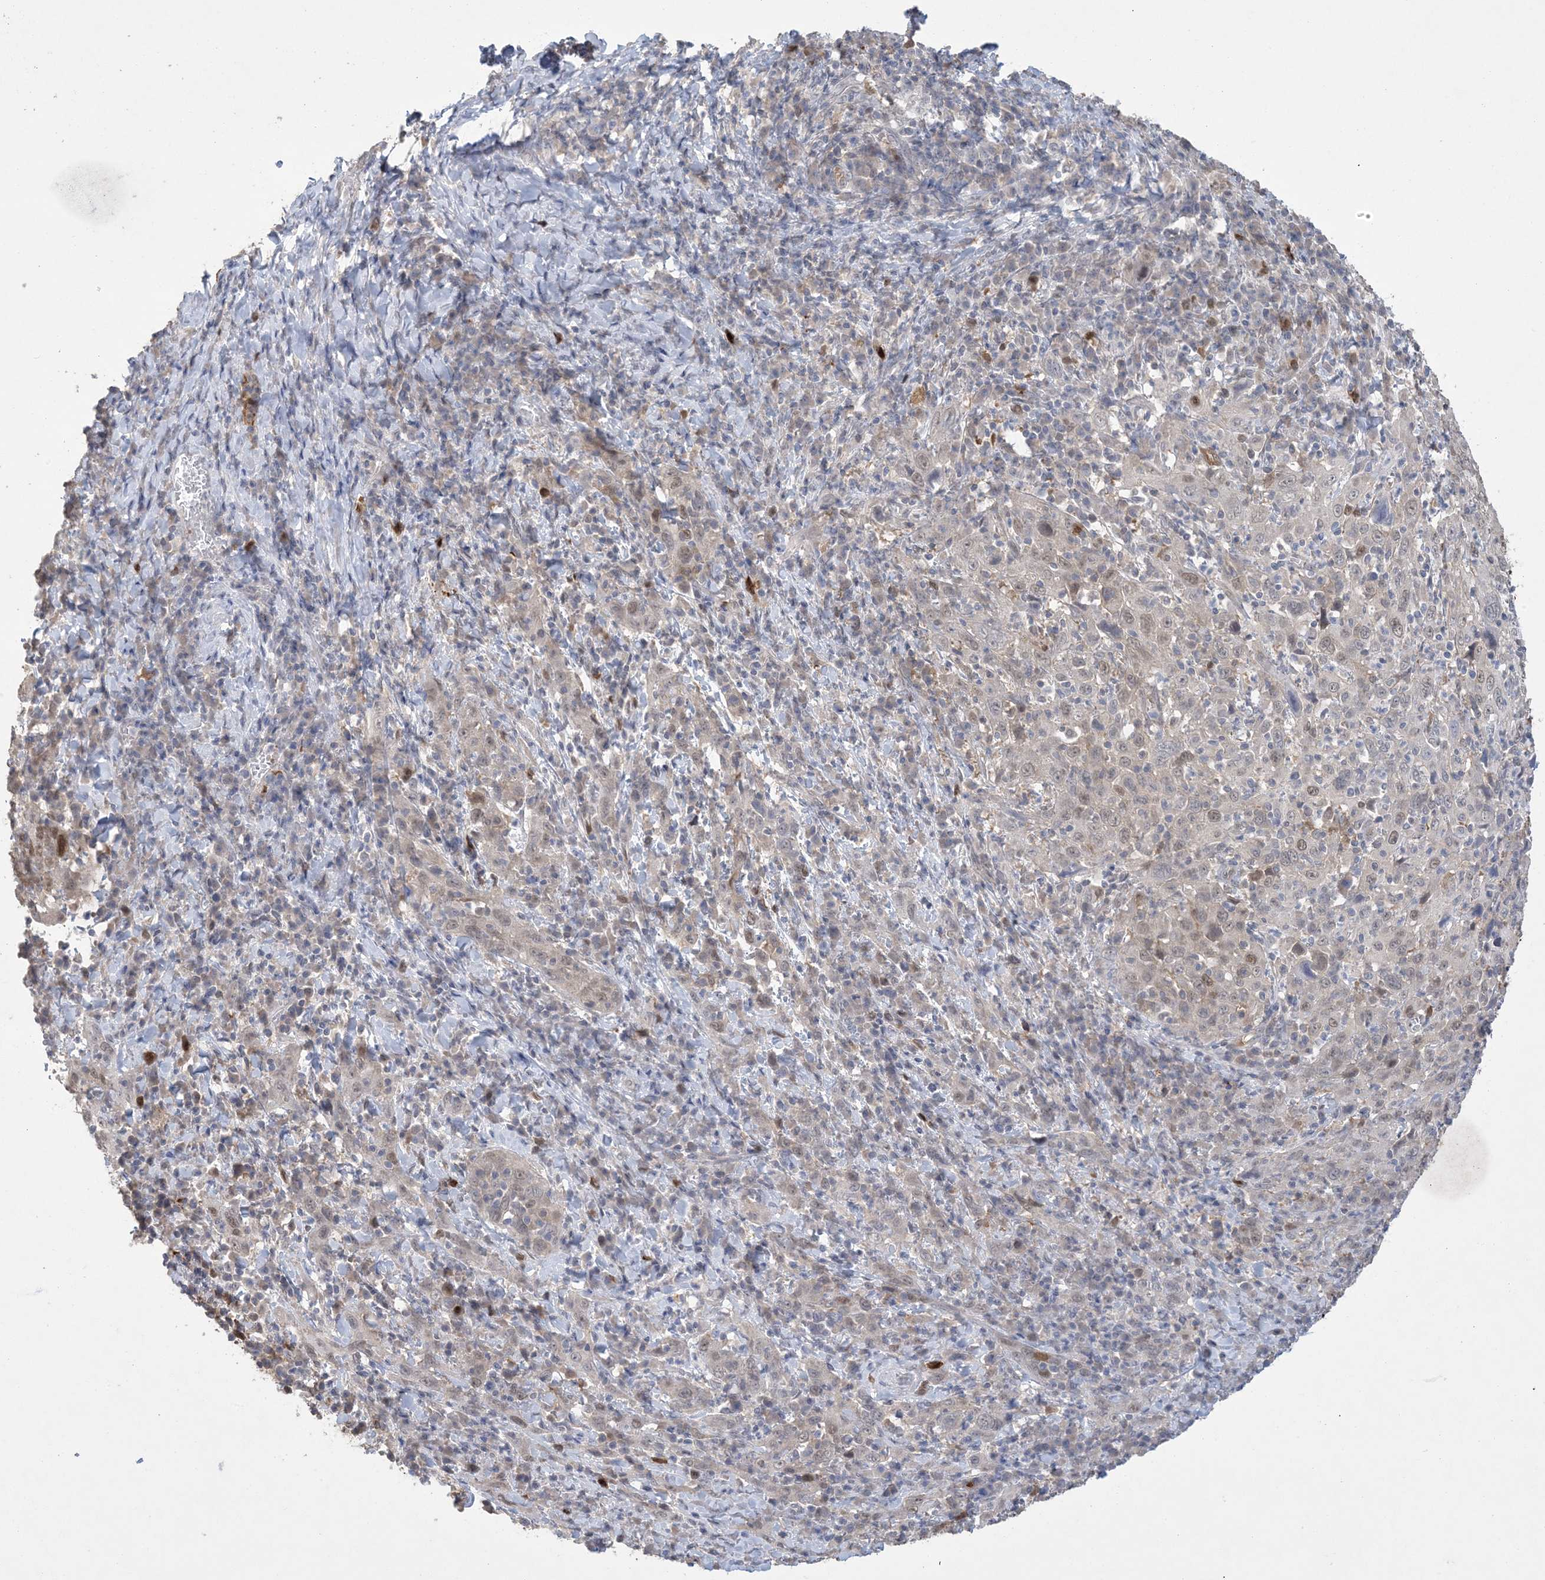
{"staining": {"intensity": "weak", "quantity": "<25%", "location": "cytoplasmic/membranous,nuclear"}, "tissue": "cervical cancer", "cell_type": "Tumor cells", "image_type": "cancer", "snomed": [{"axis": "morphology", "description": "Squamous cell carcinoma, NOS"}, {"axis": "topography", "description": "Cervix"}], "caption": "Histopathology image shows no protein expression in tumor cells of cervical cancer (squamous cell carcinoma) tissue.", "gene": "HMGCS1", "patient": {"sex": "female", "age": 46}}